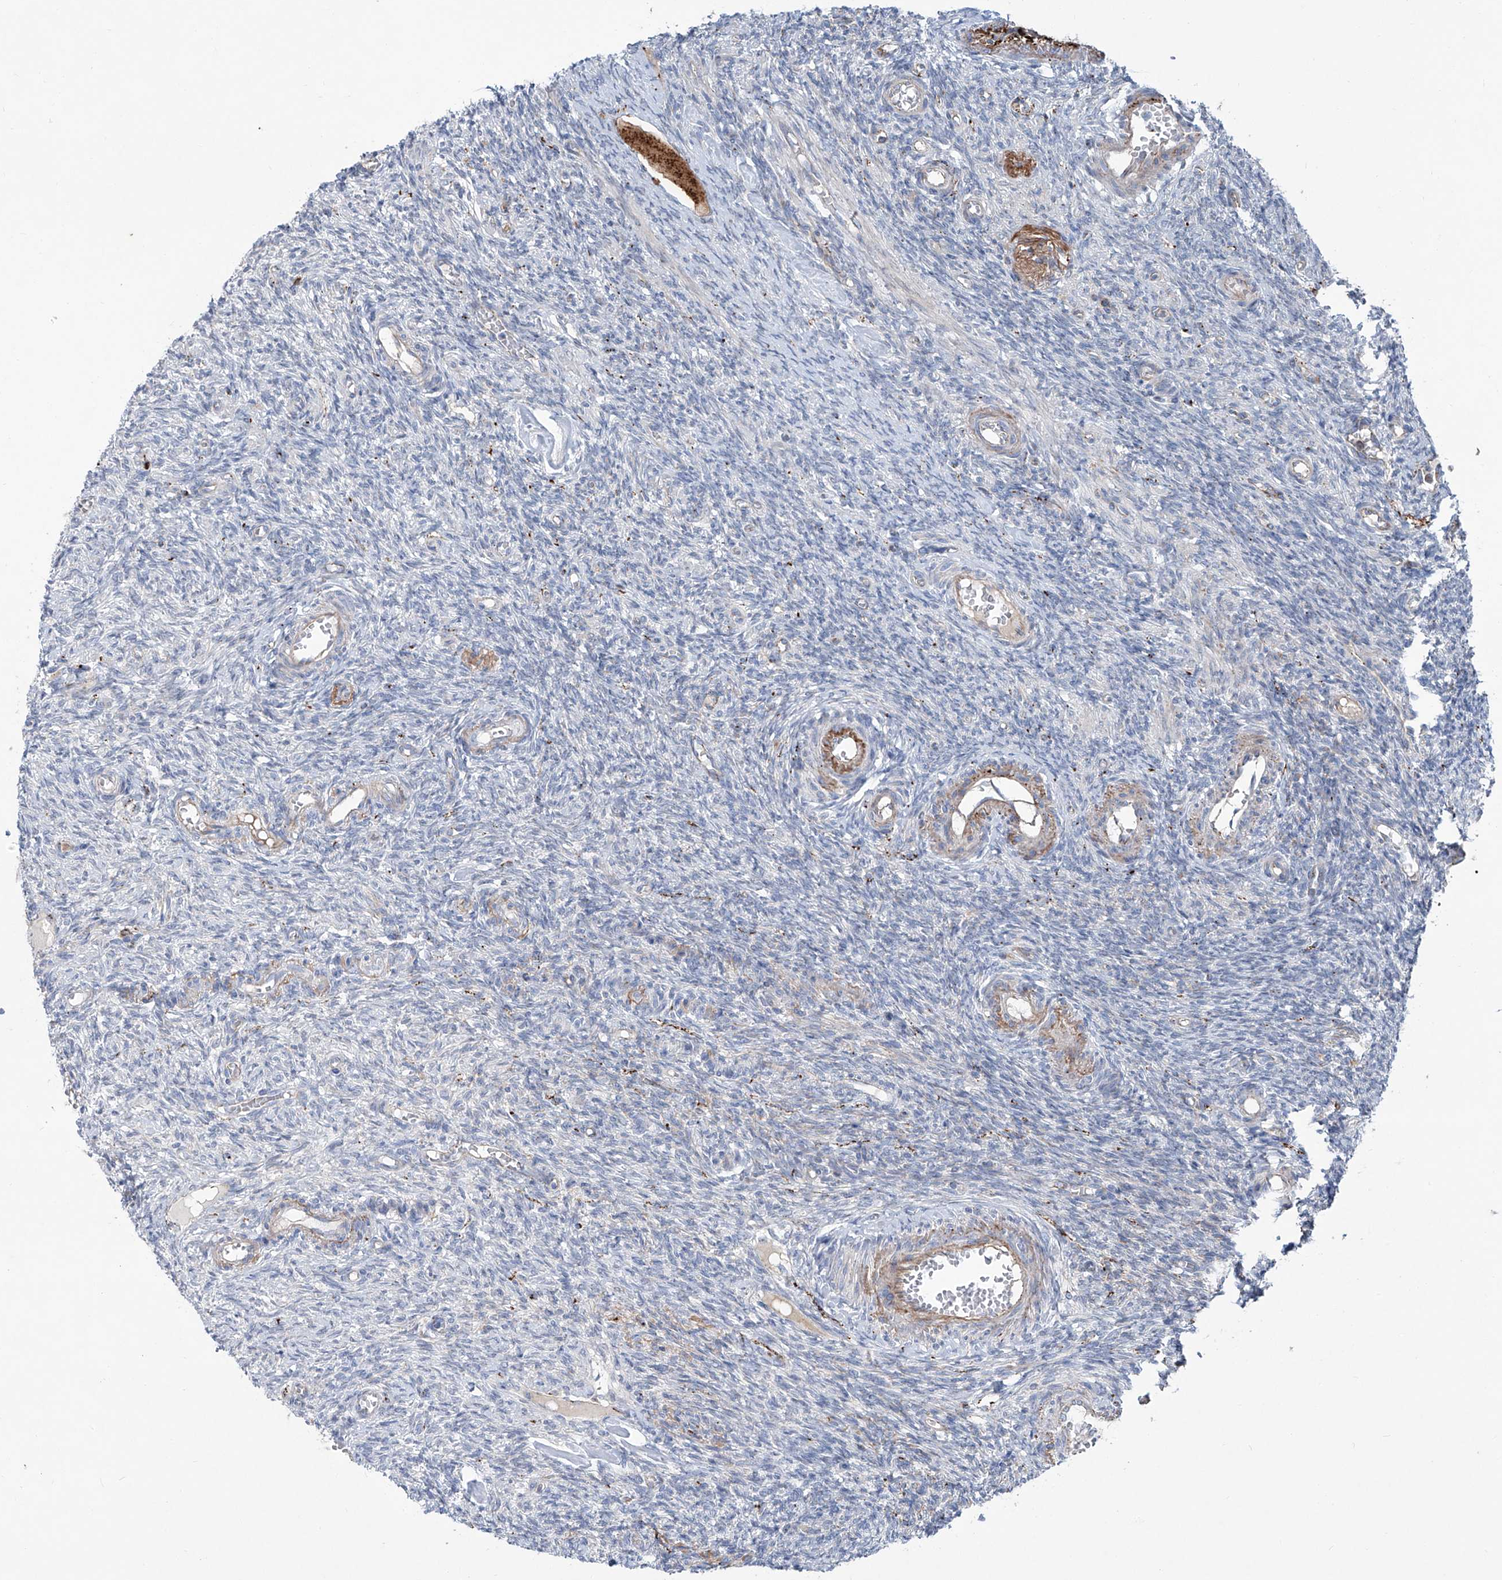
{"staining": {"intensity": "negative", "quantity": "none", "location": "none"}, "tissue": "ovary", "cell_type": "Follicle cells", "image_type": "normal", "snomed": [{"axis": "morphology", "description": "Normal tissue, NOS"}, {"axis": "topography", "description": "Ovary"}], "caption": "Immunohistochemistry of unremarkable human ovary displays no expression in follicle cells. (IHC, brightfield microscopy, high magnification).", "gene": "CDH5", "patient": {"sex": "female", "age": 27}}